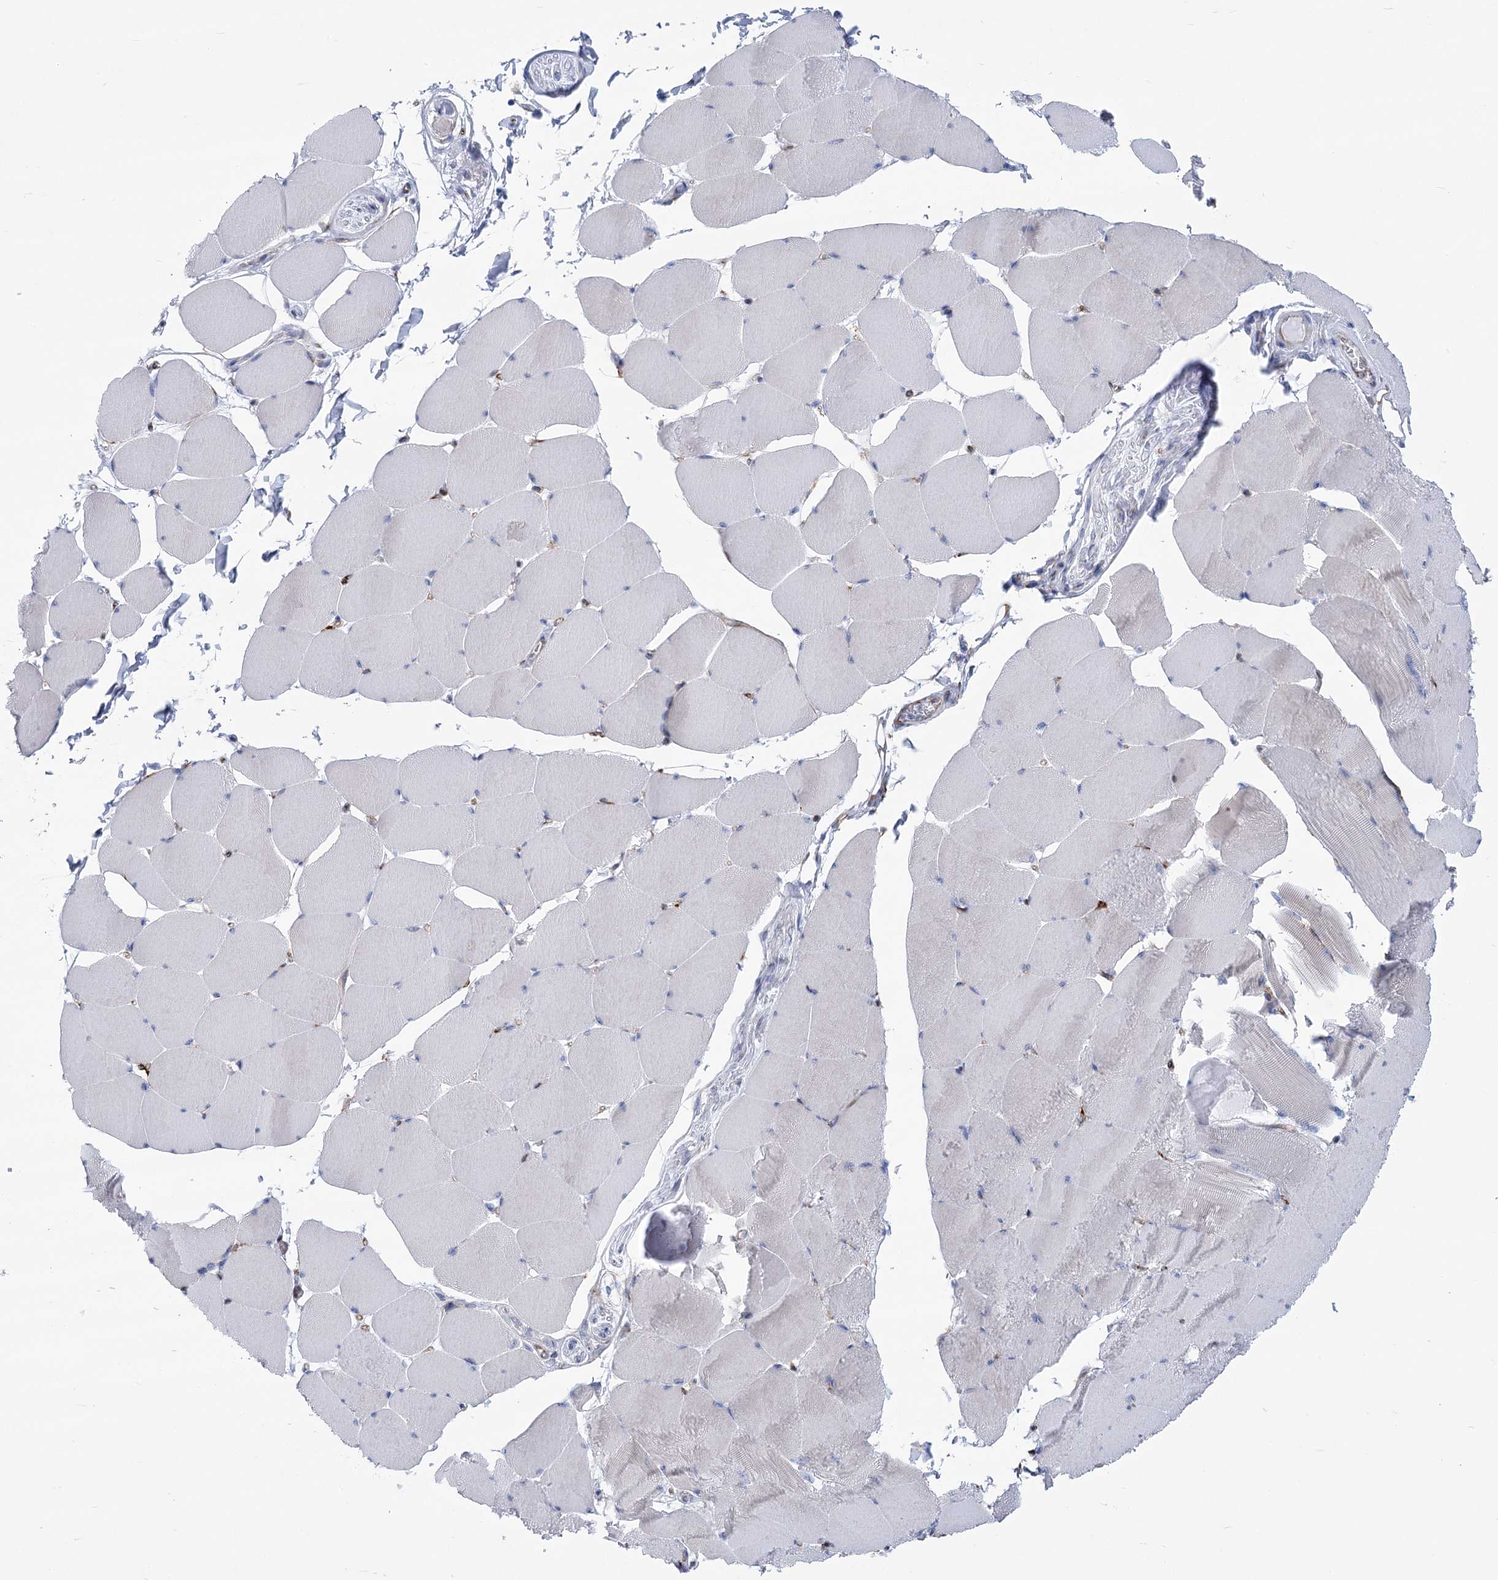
{"staining": {"intensity": "negative", "quantity": "none", "location": "none"}, "tissue": "skeletal muscle", "cell_type": "Myocytes", "image_type": "normal", "snomed": [{"axis": "morphology", "description": "Normal tissue, NOS"}, {"axis": "topography", "description": "Skeletal muscle"}], "caption": "Immunohistochemistry (IHC) image of unremarkable skeletal muscle stained for a protein (brown), which exhibits no staining in myocytes.", "gene": "YTHDC2", "patient": {"sex": "male", "age": 62}}